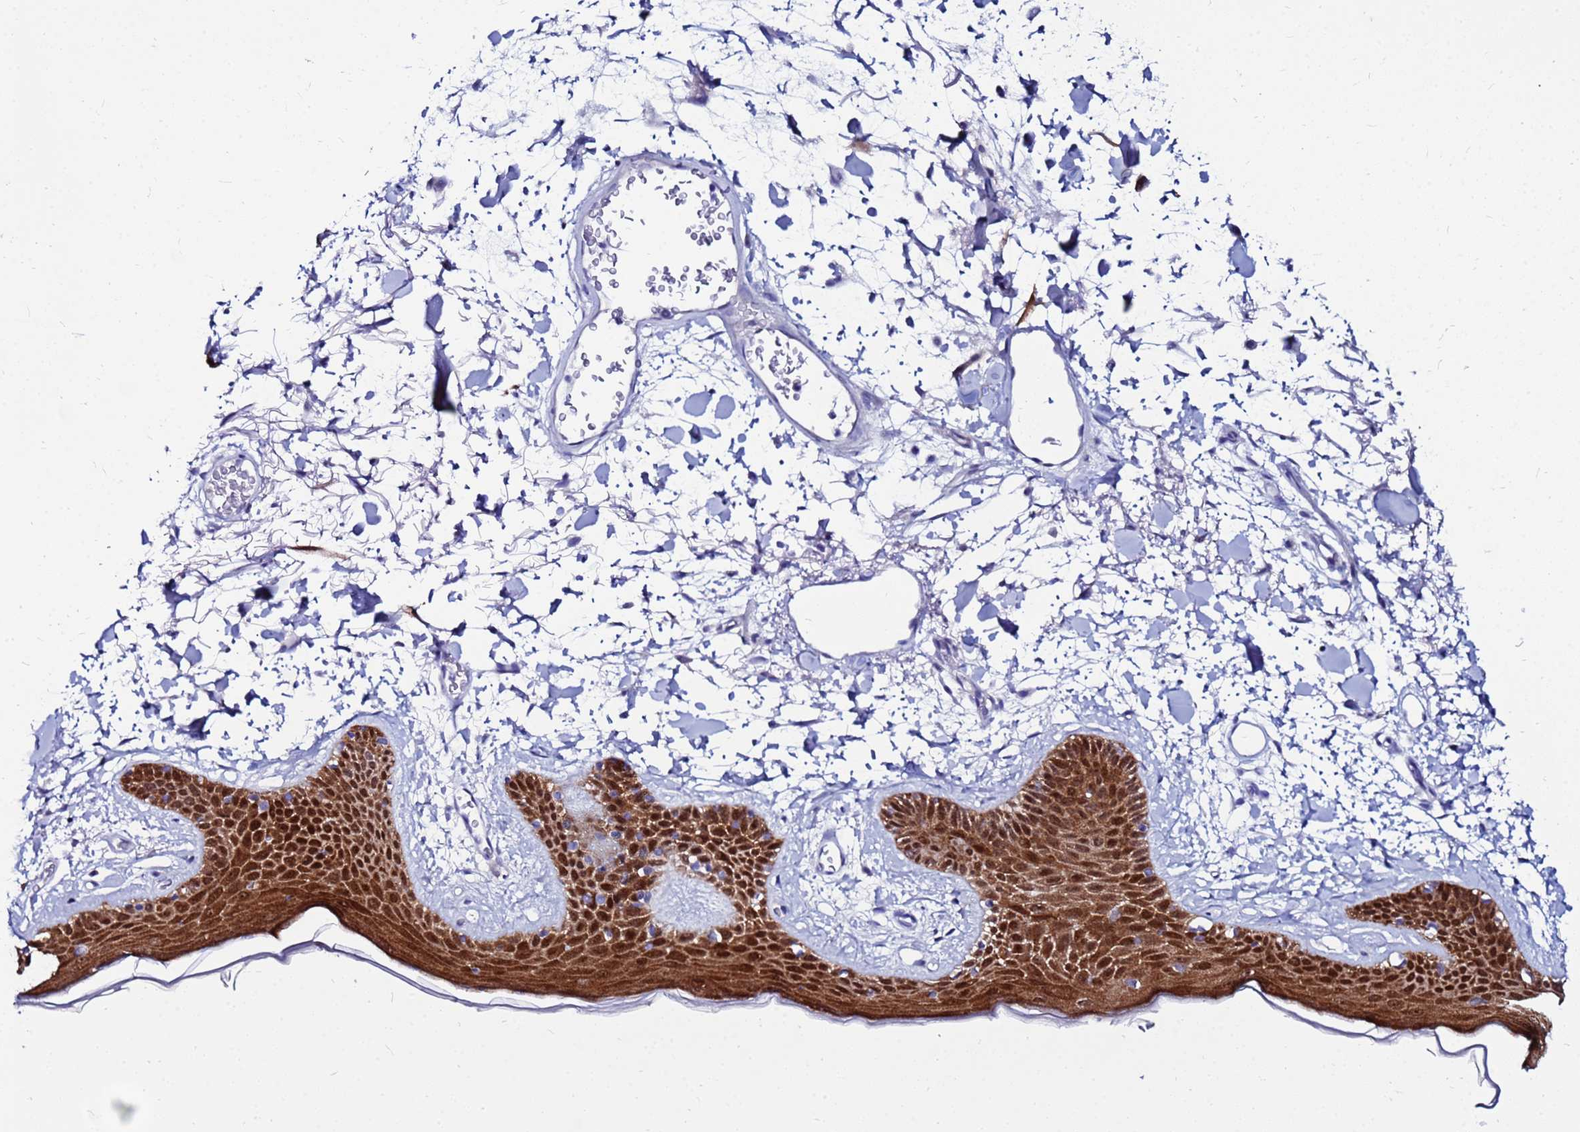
{"staining": {"intensity": "moderate", "quantity": "<25%", "location": "cytoplasmic/membranous"}, "tissue": "skin", "cell_type": "Fibroblasts", "image_type": "normal", "snomed": [{"axis": "morphology", "description": "Normal tissue, NOS"}, {"axis": "topography", "description": "Skin"}], "caption": "This is an image of IHC staining of unremarkable skin, which shows moderate expression in the cytoplasmic/membranous of fibroblasts.", "gene": "PPP1R14C", "patient": {"sex": "male", "age": 79}}